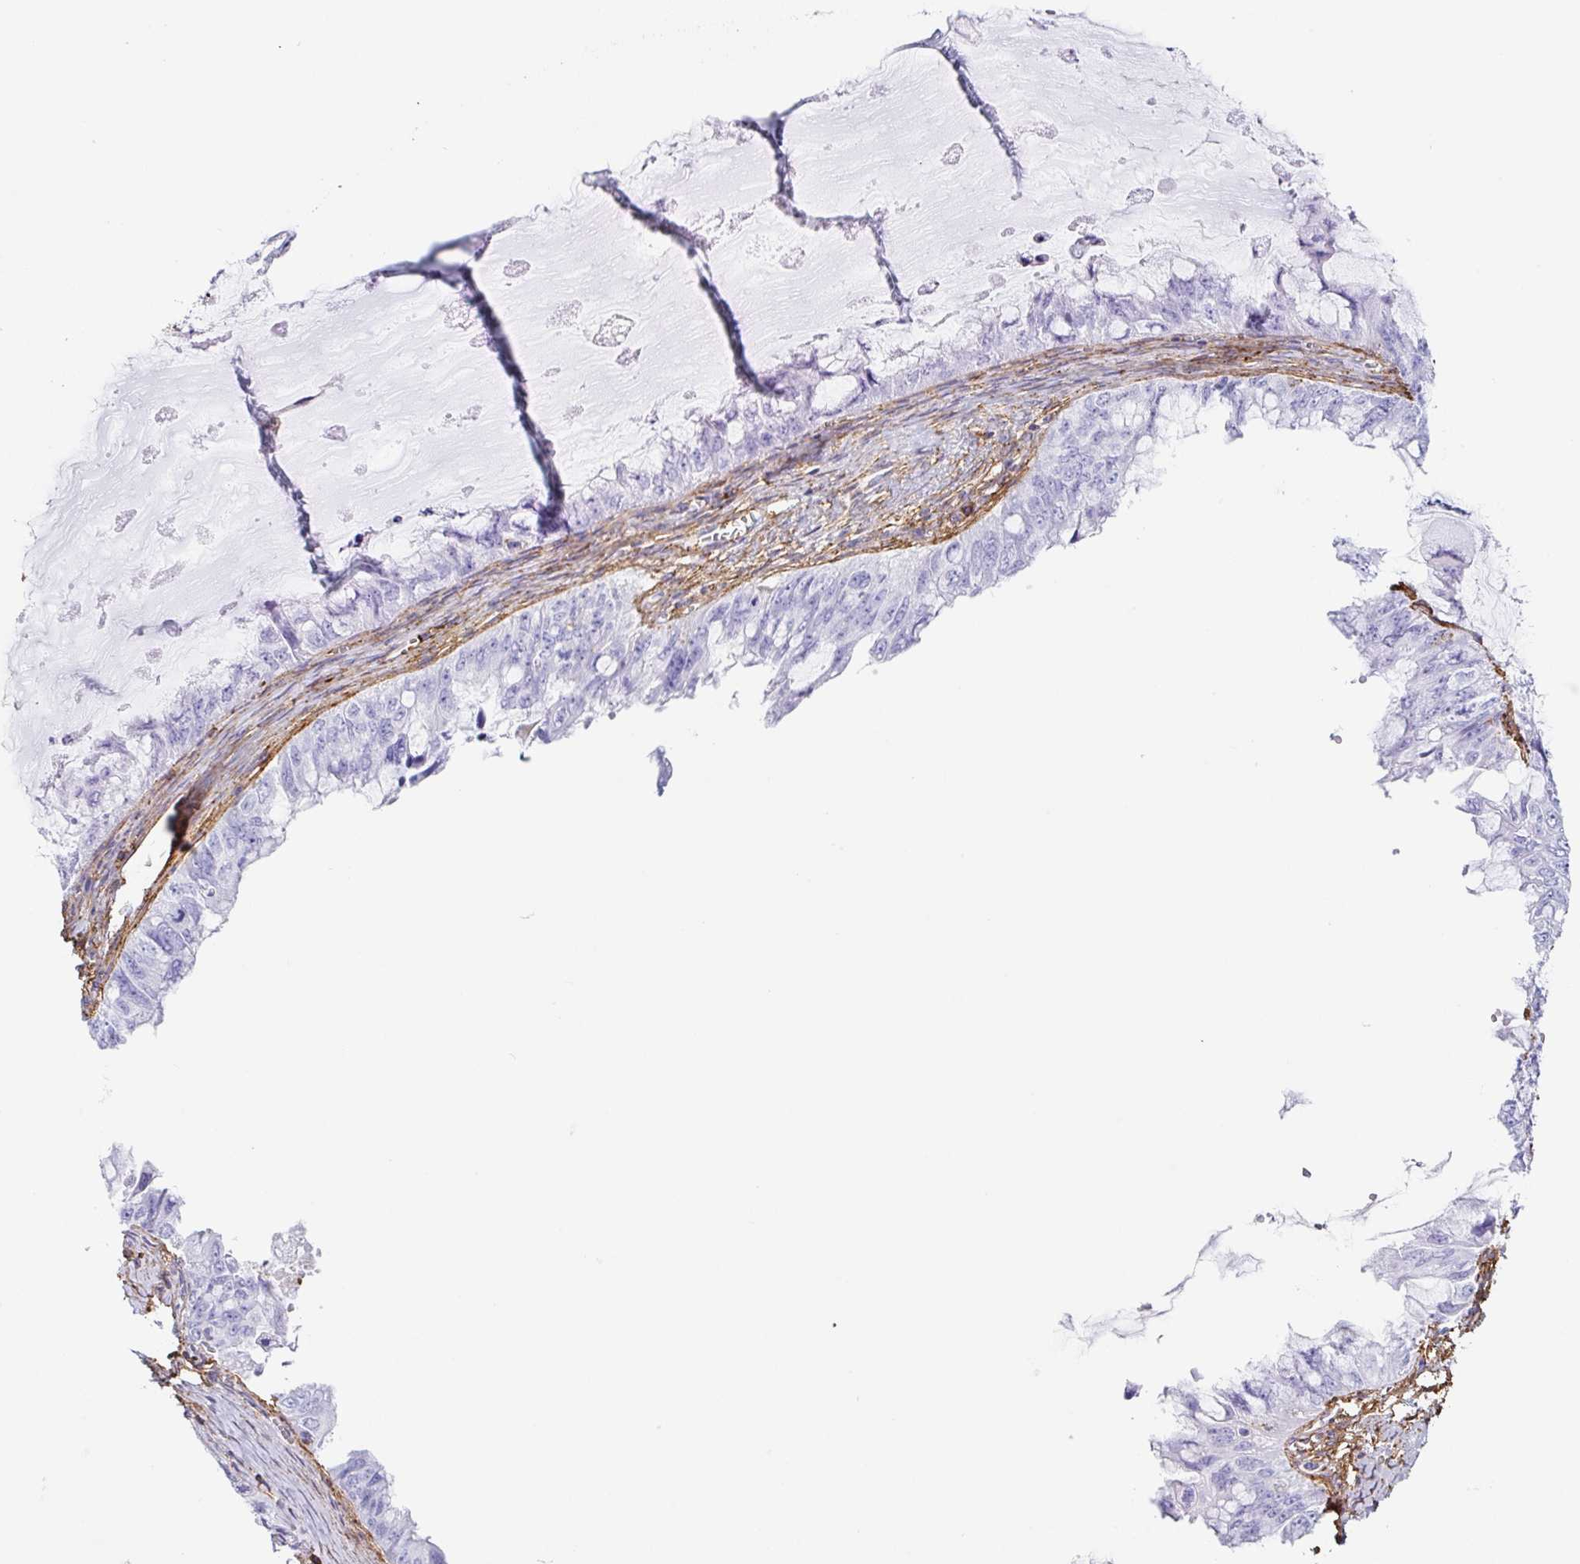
{"staining": {"intensity": "negative", "quantity": "none", "location": "none"}, "tissue": "ovarian cancer", "cell_type": "Tumor cells", "image_type": "cancer", "snomed": [{"axis": "morphology", "description": "Cystadenocarcinoma, mucinous, NOS"}, {"axis": "topography", "description": "Ovary"}], "caption": "The micrograph exhibits no staining of tumor cells in ovarian cancer (mucinous cystadenocarcinoma). (Brightfield microscopy of DAB immunohistochemistry (IHC) at high magnification).", "gene": "MTTP", "patient": {"sex": "female", "age": 72}}